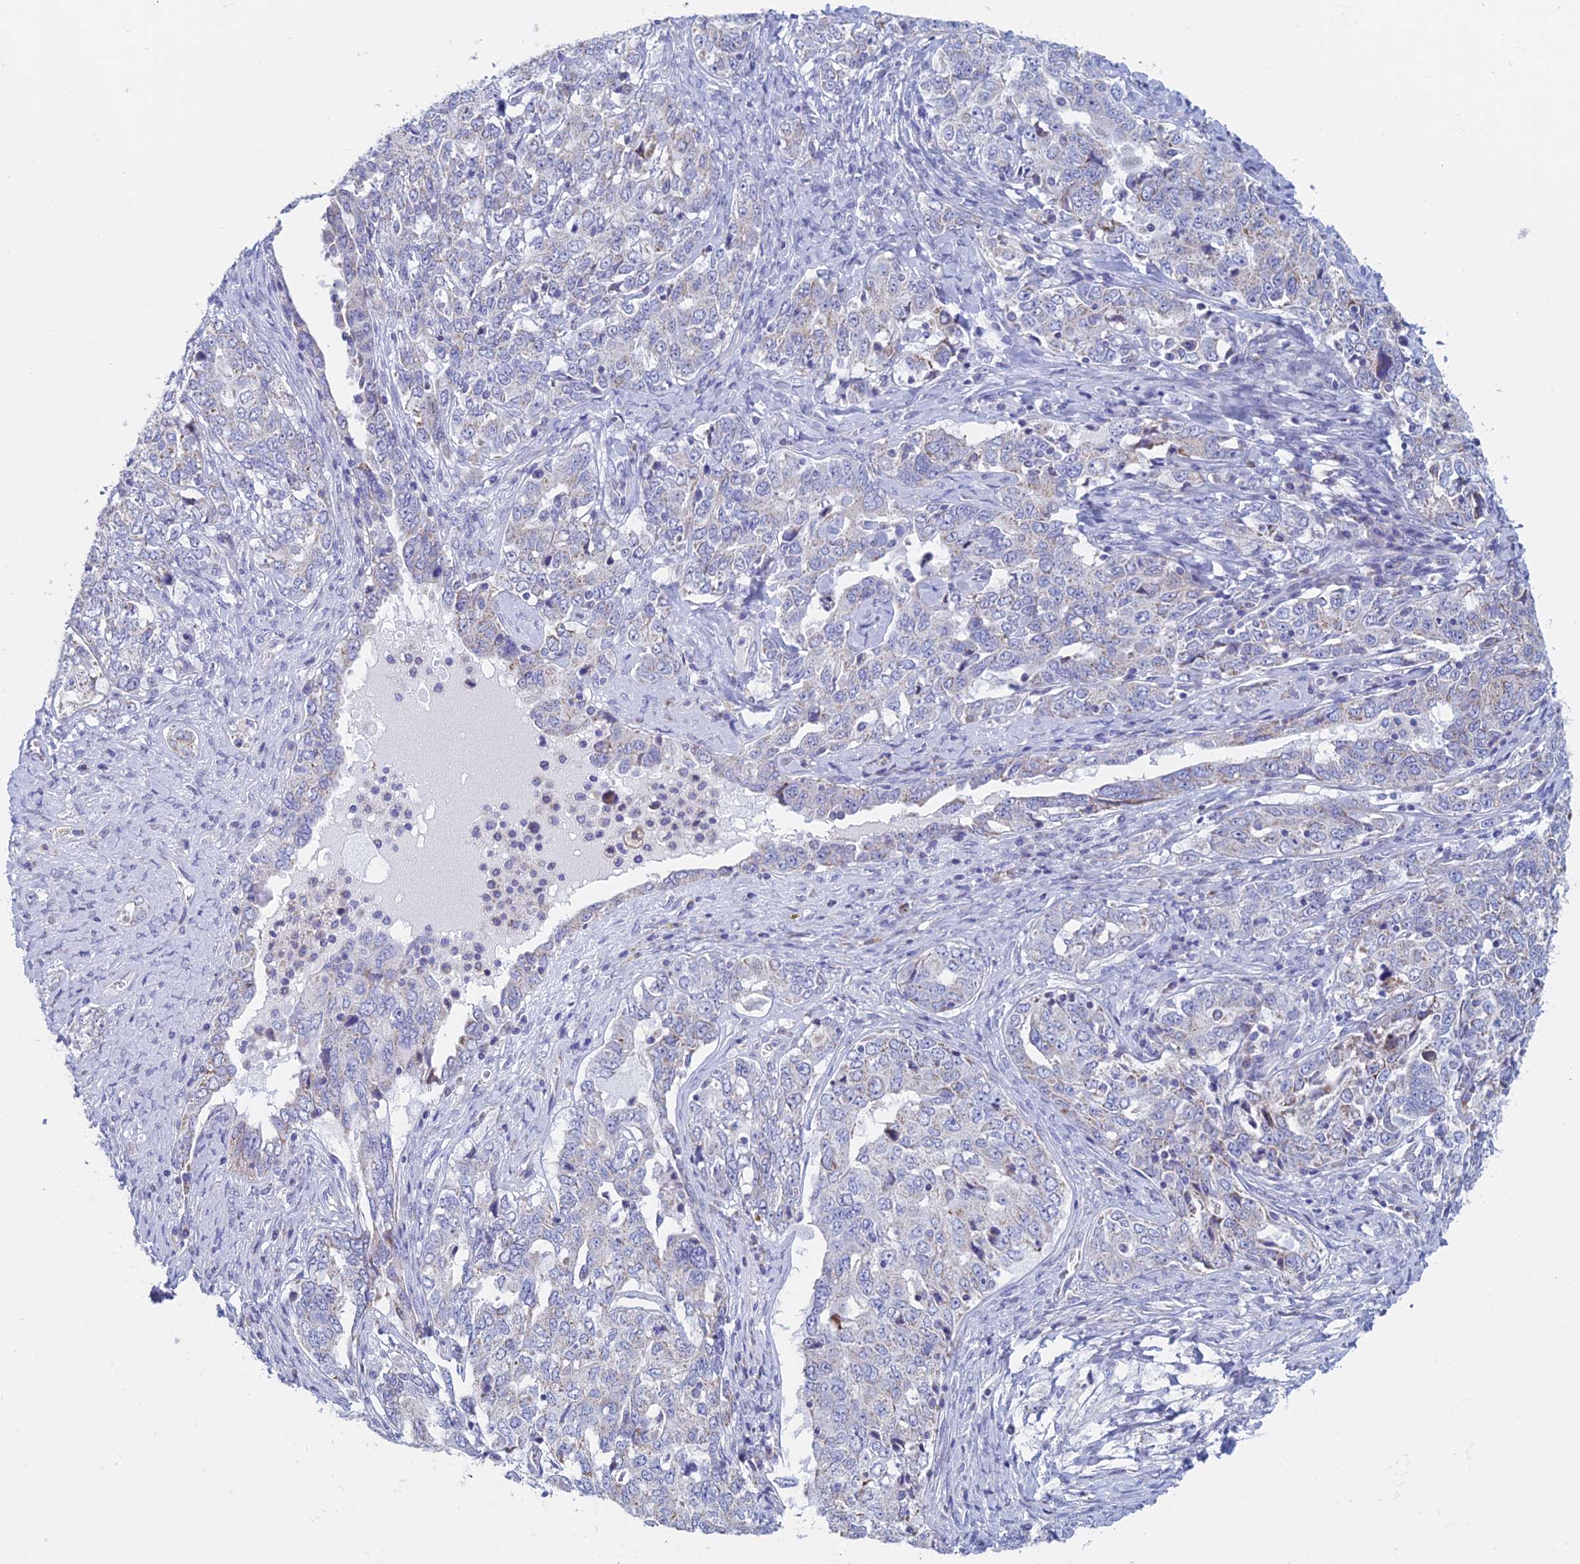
{"staining": {"intensity": "weak", "quantity": "<25%", "location": "cytoplasmic/membranous"}, "tissue": "ovarian cancer", "cell_type": "Tumor cells", "image_type": "cancer", "snomed": [{"axis": "morphology", "description": "Carcinoma, endometroid"}, {"axis": "topography", "description": "Ovary"}], "caption": "Tumor cells show no significant expression in ovarian cancer (endometroid carcinoma). The staining was performed using DAB to visualize the protein expression in brown, while the nuclei were stained in blue with hematoxylin (Magnification: 20x).", "gene": "ACSM1", "patient": {"sex": "female", "age": 62}}